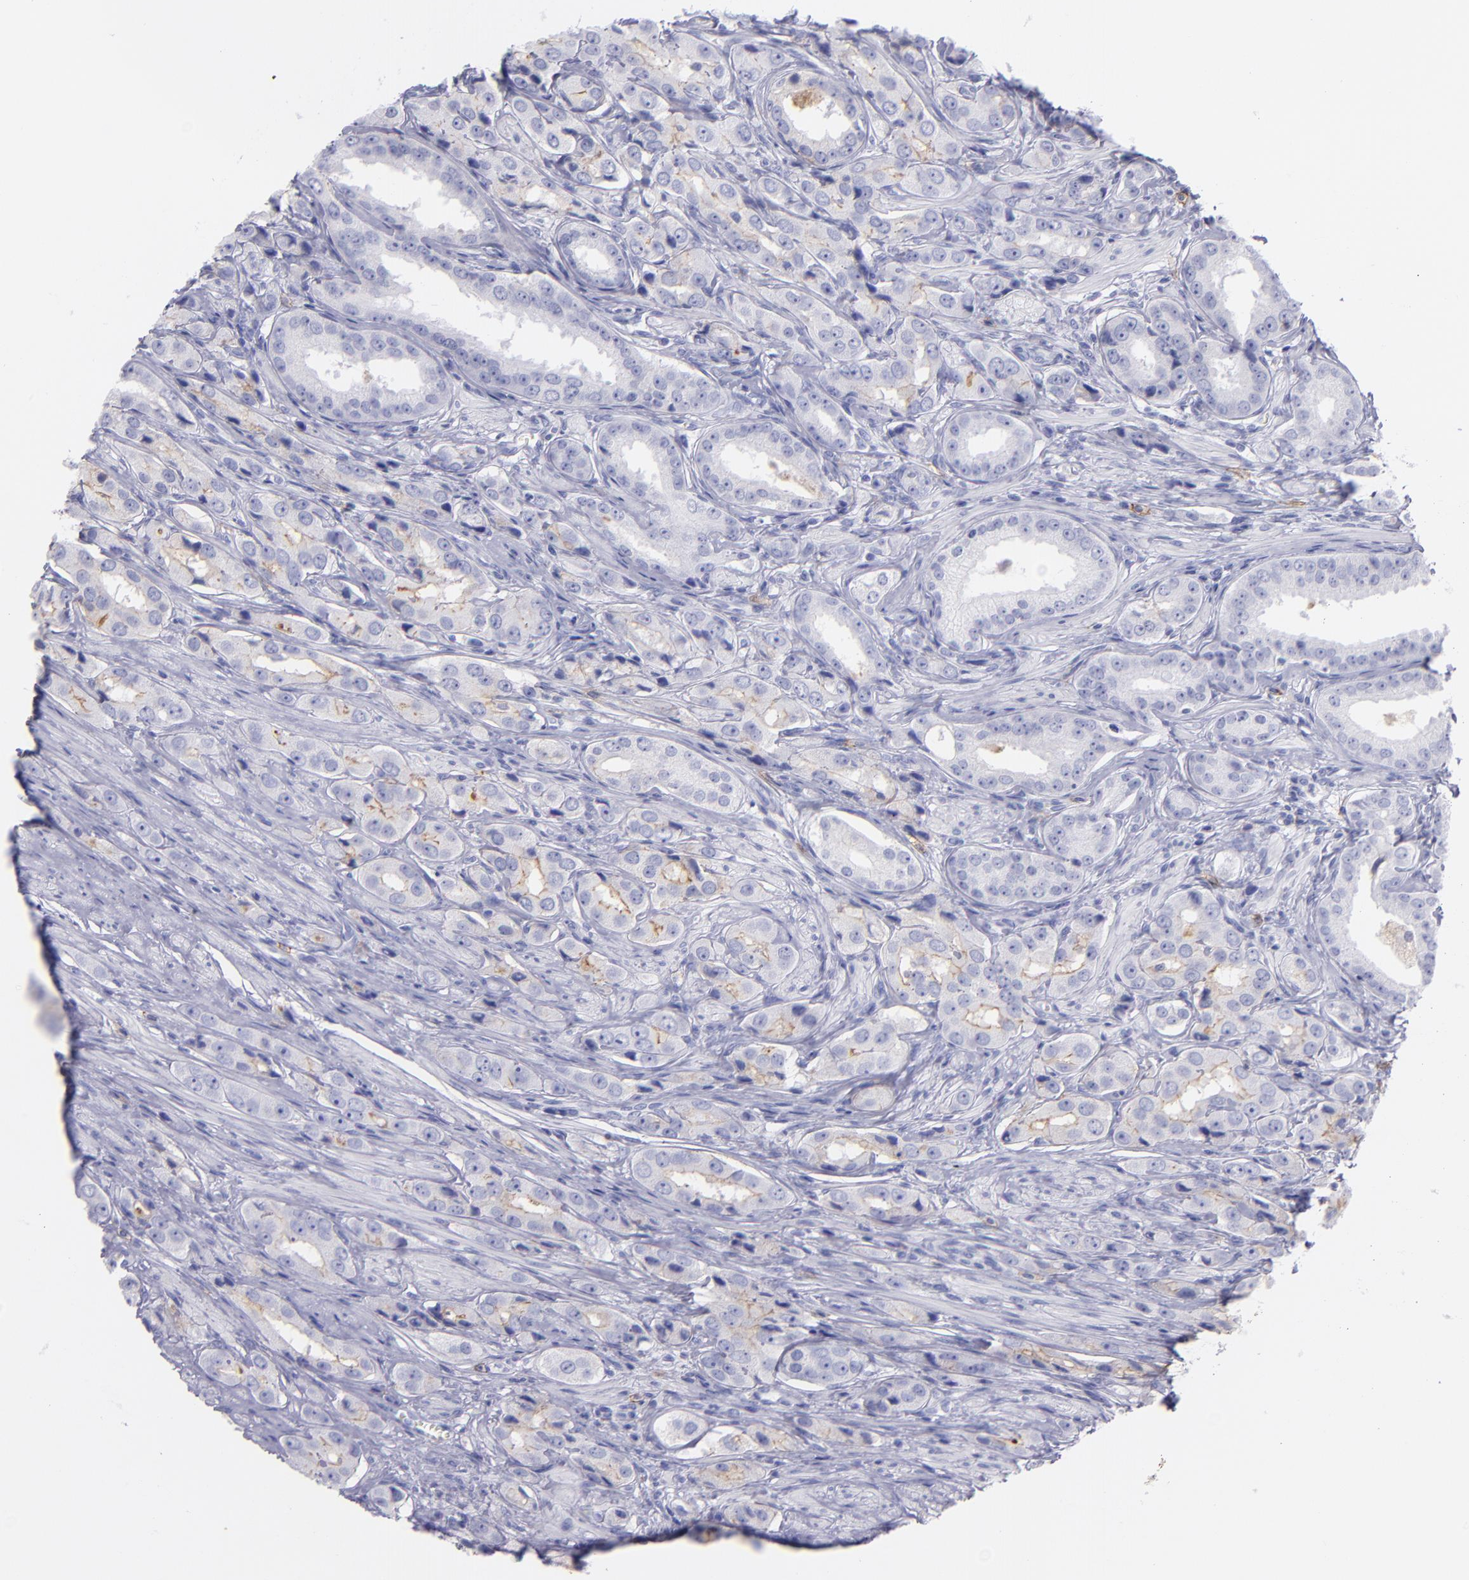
{"staining": {"intensity": "negative", "quantity": "none", "location": "none"}, "tissue": "prostate cancer", "cell_type": "Tumor cells", "image_type": "cancer", "snomed": [{"axis": "morphology", "description": "Adenocarcinoma, Medium grade"}, {"axis": "topography", "description": "Prostate"}], "caption": "This is an IHC micrograph of prostate cancer (medium-grade adenocarcinoma). There is no staining in tumor cells.", "gene": "CD82", "patient": {"sex": "male", "age": 53}}